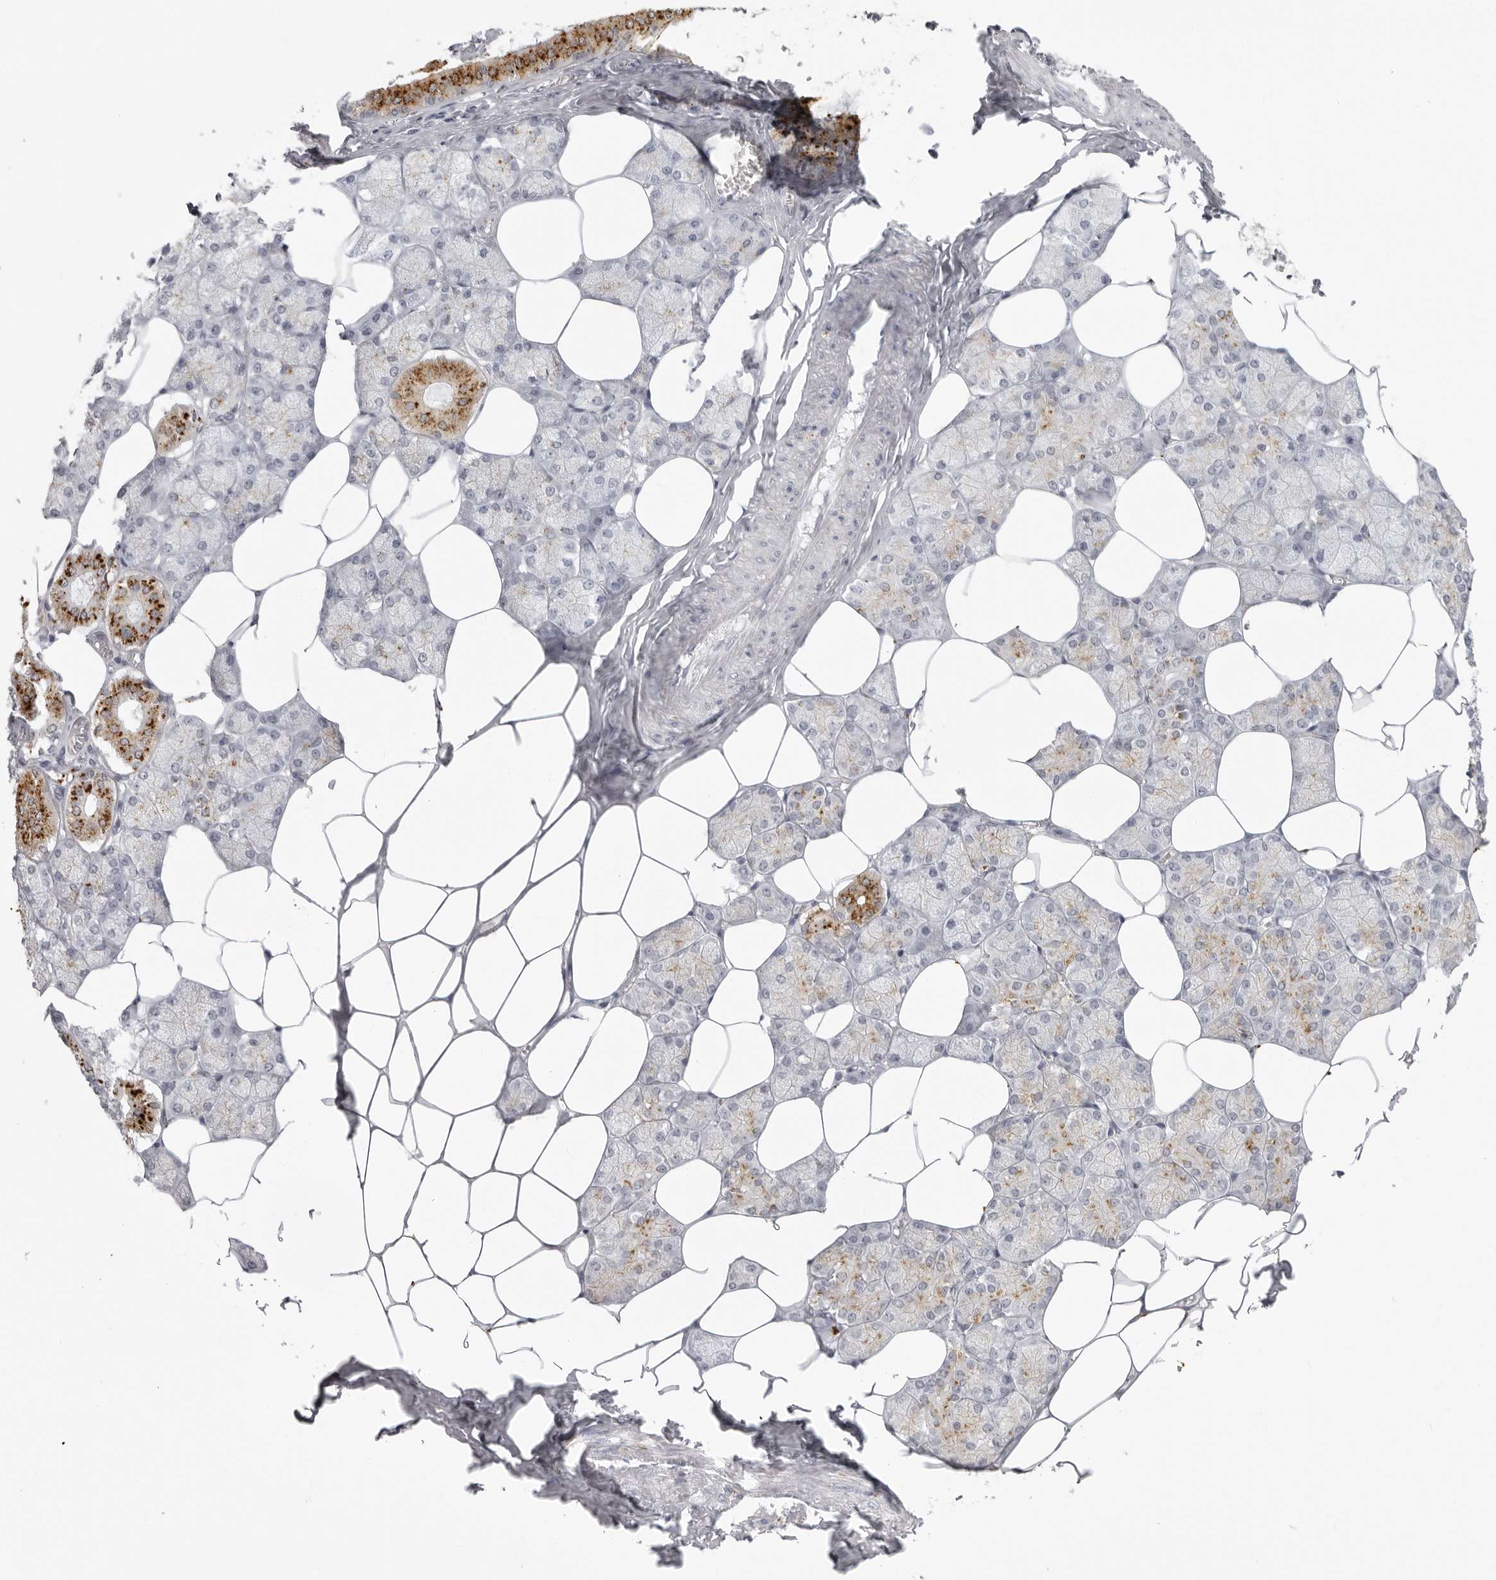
{"staining": {"intensity": "strong", "quantity": "<25%", "location": "cytoplasmic/membranous"}, "tissue": "salivary gland", "cell_type": "Glandular cells", "image_type": "normal", "snomed": [{"axis": "morphology", "description": "Normal tissue, NOS"}, {"axis": "topography", "description": "Salivary gland"}], "caption": "The immunohistochemical stain highlights strong cytoplasmic/membranous positivity in glandular cells of normal salivary gland. The staining was performed using DAB, with brown indicating positive protein expression. Nuclei are stained blue with hematoxylin.", "gene": "IL25", "patient": {"sex": "male", "age": 62}}